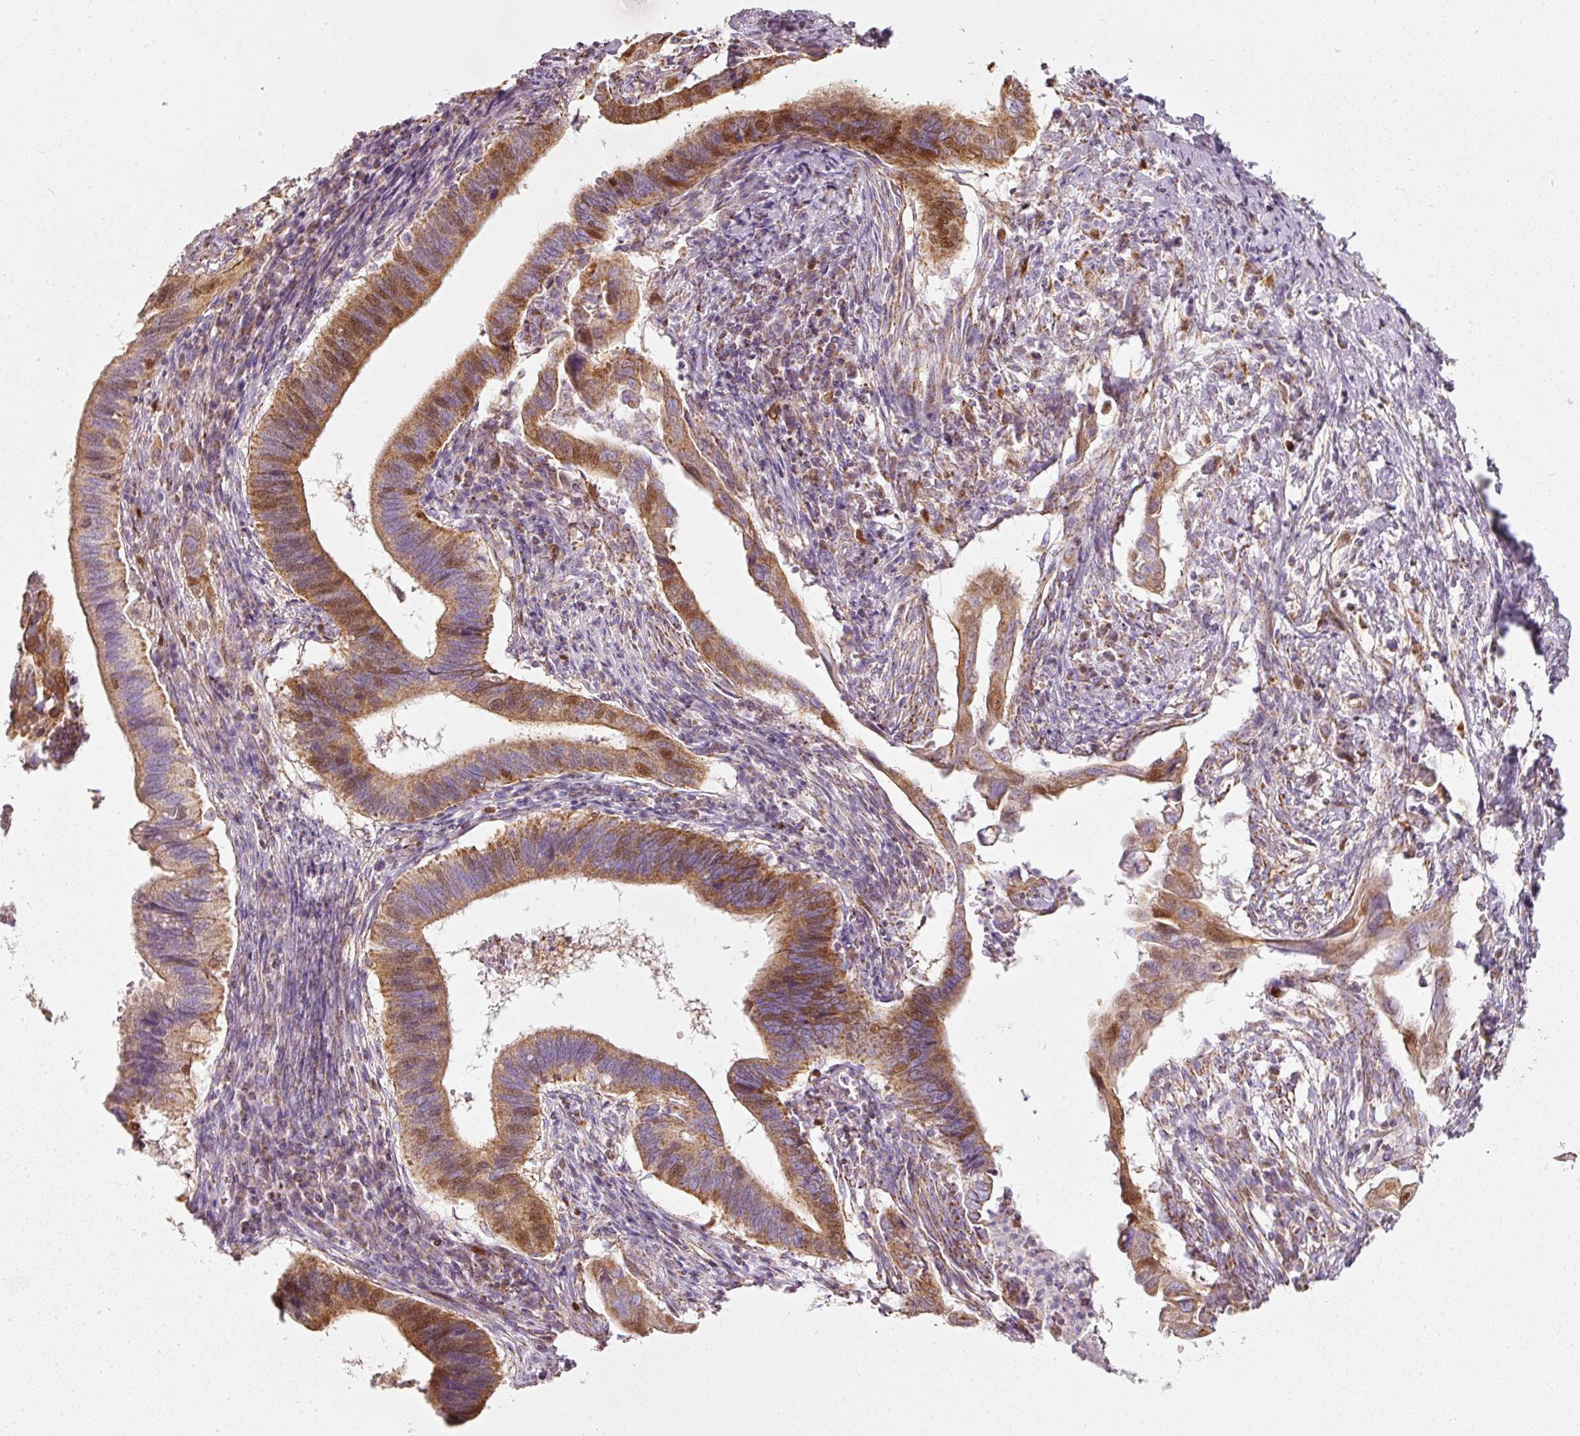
{"staining": {"intensity": "moderate", "quantity": ">75%", "location": "cytoplasmic/membranous,nuclear"}, "tissue": "cervical cancer", "cell_type": "Tumor cells", "image_type": "cancer", "snomed": [{"axis": "morphology", "description": "Adenocarcinoma, NOS"}, {"axis": "topography", "description": "Cervix"}], "caption": "Immunohistochemistry staining of adenocarcinoma (cervical), which reveals medium levels of moderate cytoplasmic/membranous and nuclear expression in approximately >75% of tumor cells indicating moderate cytoplasmic/membranous and nuclear protein expression. The staining was performed using DAB (3,3'-diaminobenzidine) (brown) for protein detection and nuclei were counterstained in hematoxylin (blue).", "gene": "DUT", "patient": {"sex": "female", "age": 42}}